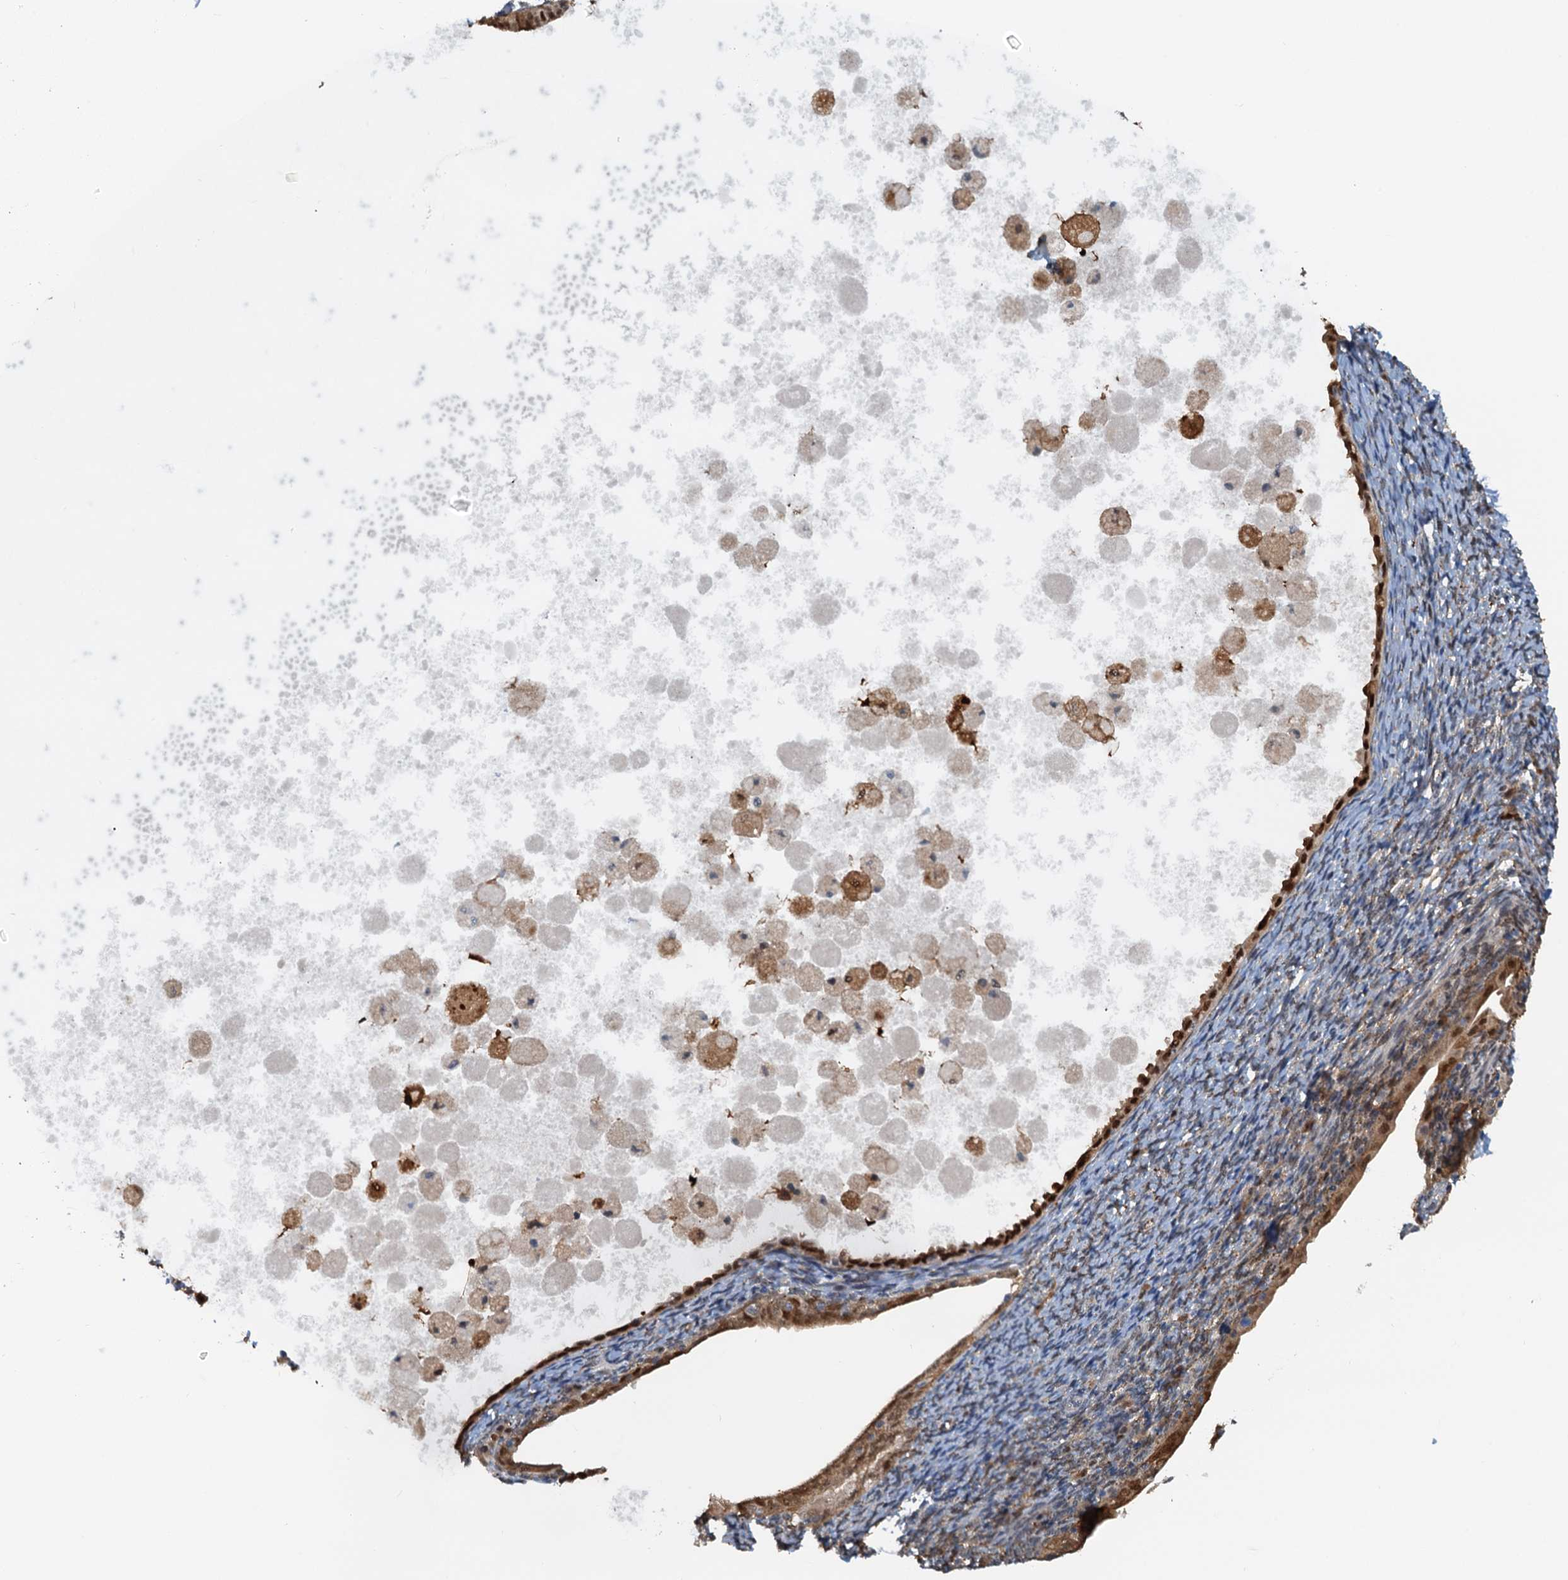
{"staining": {"intensity": "weak", "quantity": "<25%", "location": "cytoplasmic/membranous"}, "tissue": "endometrium", "cell_type": "Cells in endometrial stroma", "image_type": "normal", "snomed": [{"axis": "morphology", "description": "Normal tissue, NOS"}, {"axis": "topography", "description": "Endometrium"}], "caption": "High power microscopy histopathology image of an immunohistochemistry photomicrograph of benign endometrium, revealing no significant positivity in cells in endometrial stroma.", "gene": "SPINDOC", "patient": {"sex": "female", "age": 72}}